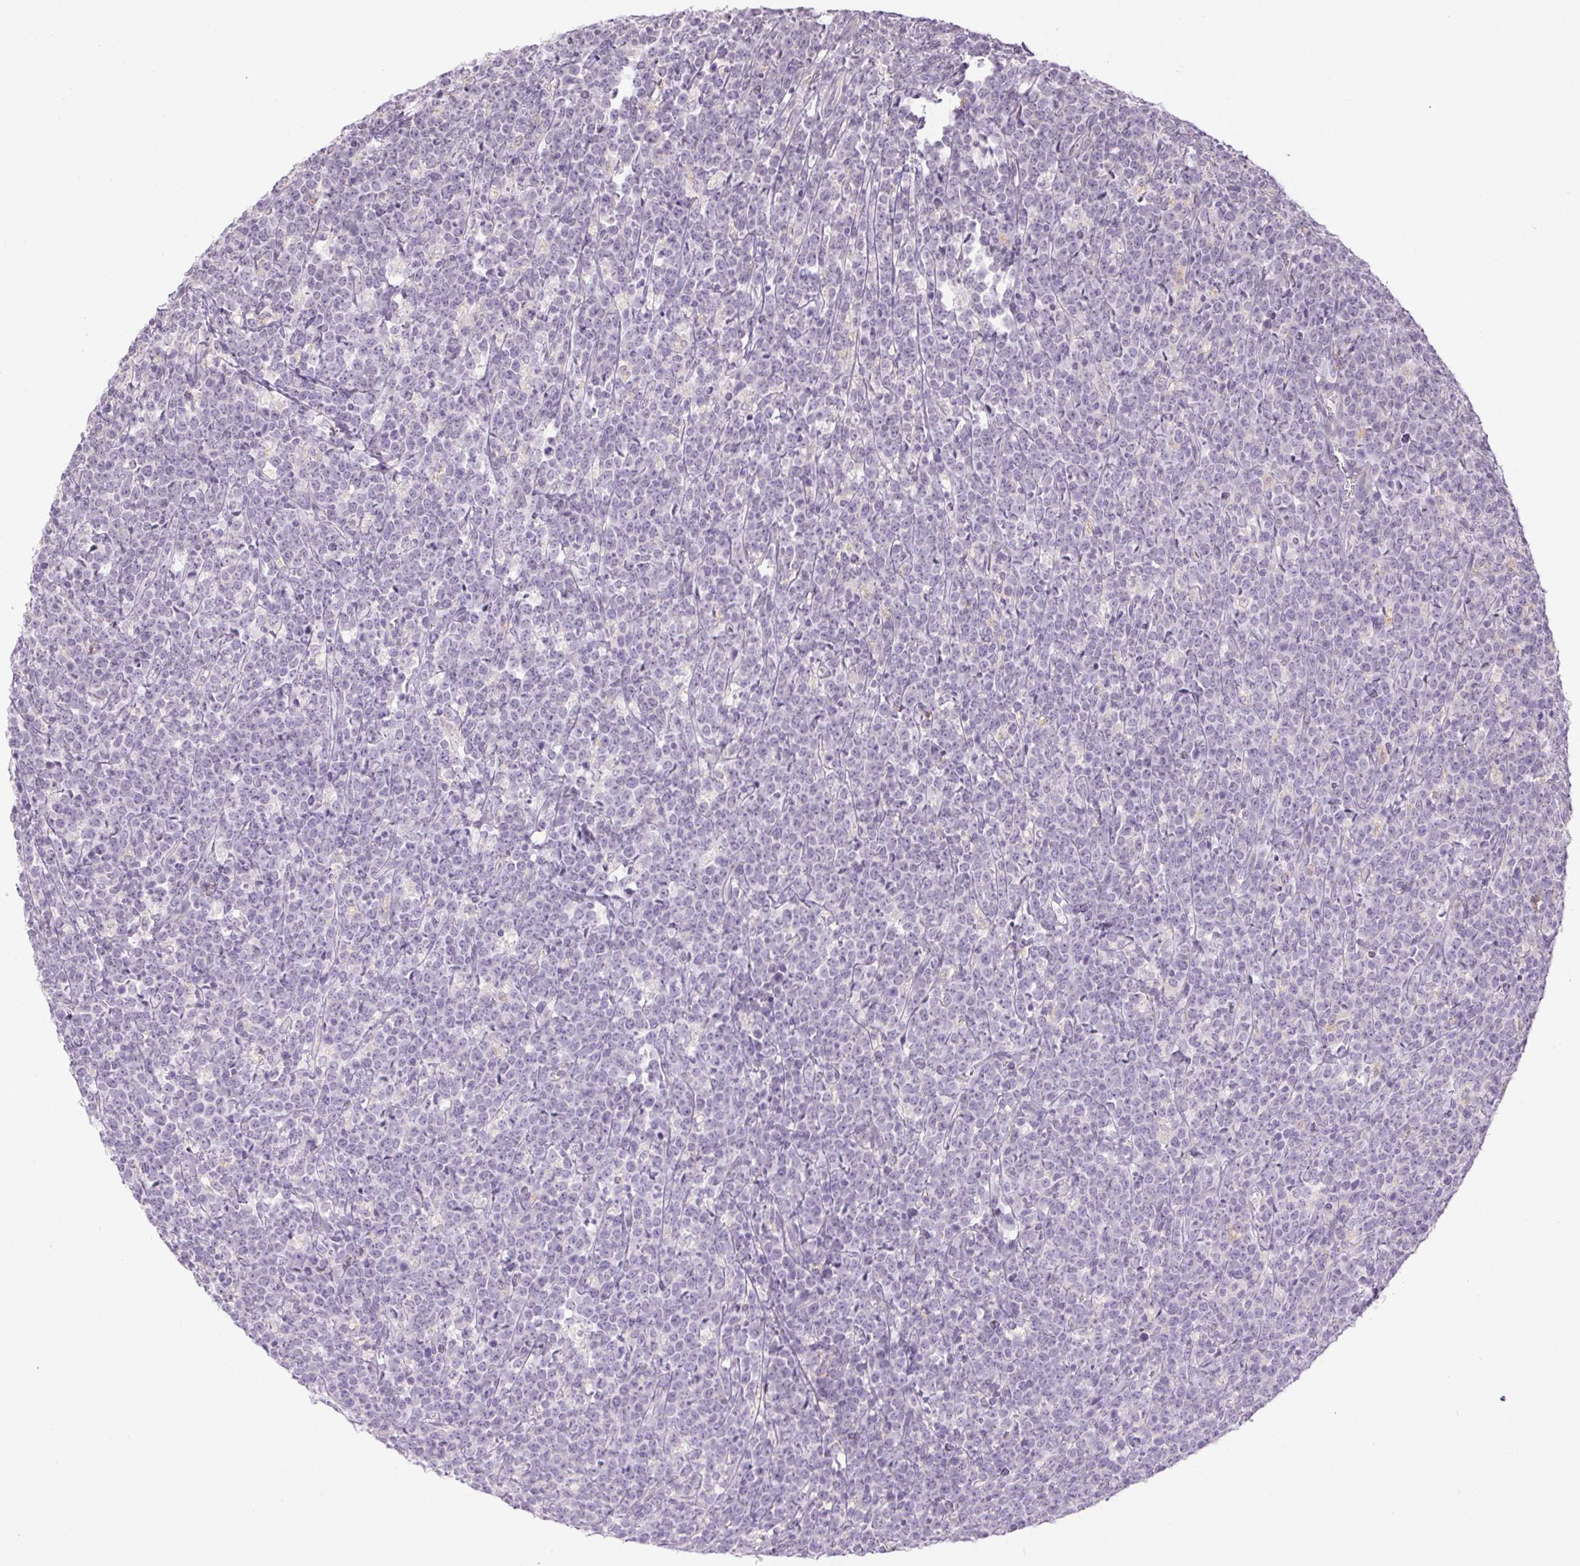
{"staining": {"intensity": "negative", "quantity": "none", "location": "none"}, "tissue": "lymphoma", "cell_type": "Tumor cells", "image_type": "cancer", "snomed": [{"axis": "morphology", "description": "Malignant lymphoma, non-Hodgkin's type, High grade"}, {"axis": "topography", "description": "Small intestine"}], "caption": "A photomicrograph of human lymphoma is negative for staining in tumor cells.", "gene": "CTCFL", "patient": {"sex": "female", "age": 56}}